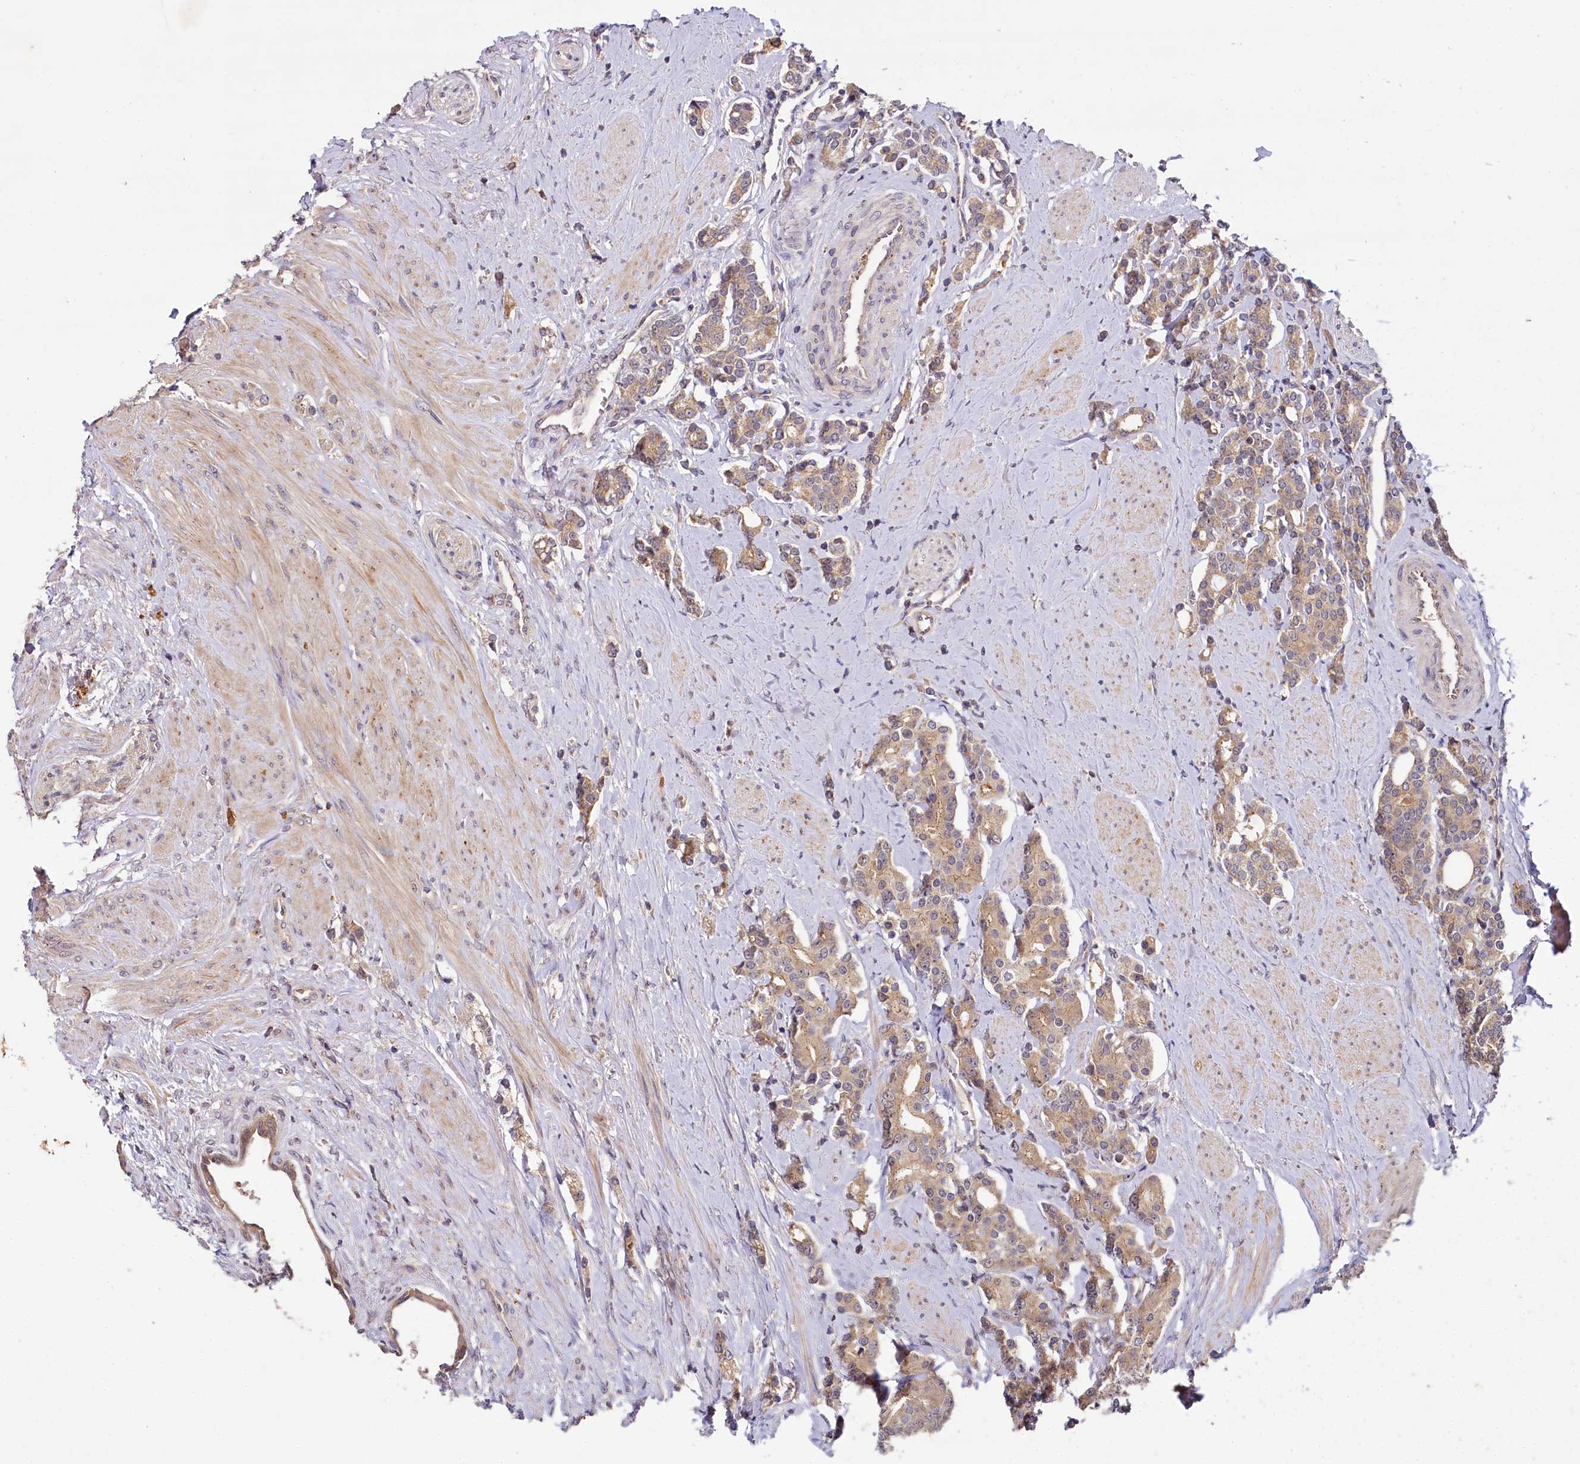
{"staining": {"intensity": "moderate", "quantity": "25%-75%", "location": "cytoplasmic/membranous"}, "tissue": "prostate cancer", "cell_type": "Tumor cells", "image_type": "cancer", "snomed": [{"axis": "morphology", "description": "Adenocarcinoma, High grade"}, {"axis": "topography", "description": "Prostate"}], "caption": "This photomicrograph exhibits adenocarcinoma (high-grade) (prostate) stained with IHC to label a protein in brown. The cytoplasmic/membranous of tumor cells show moderate positivity for the protein. Nuclei are counter-stained blue.", "gene": "TMEM39A", "patient": {"sex": "male", "age": 62}}